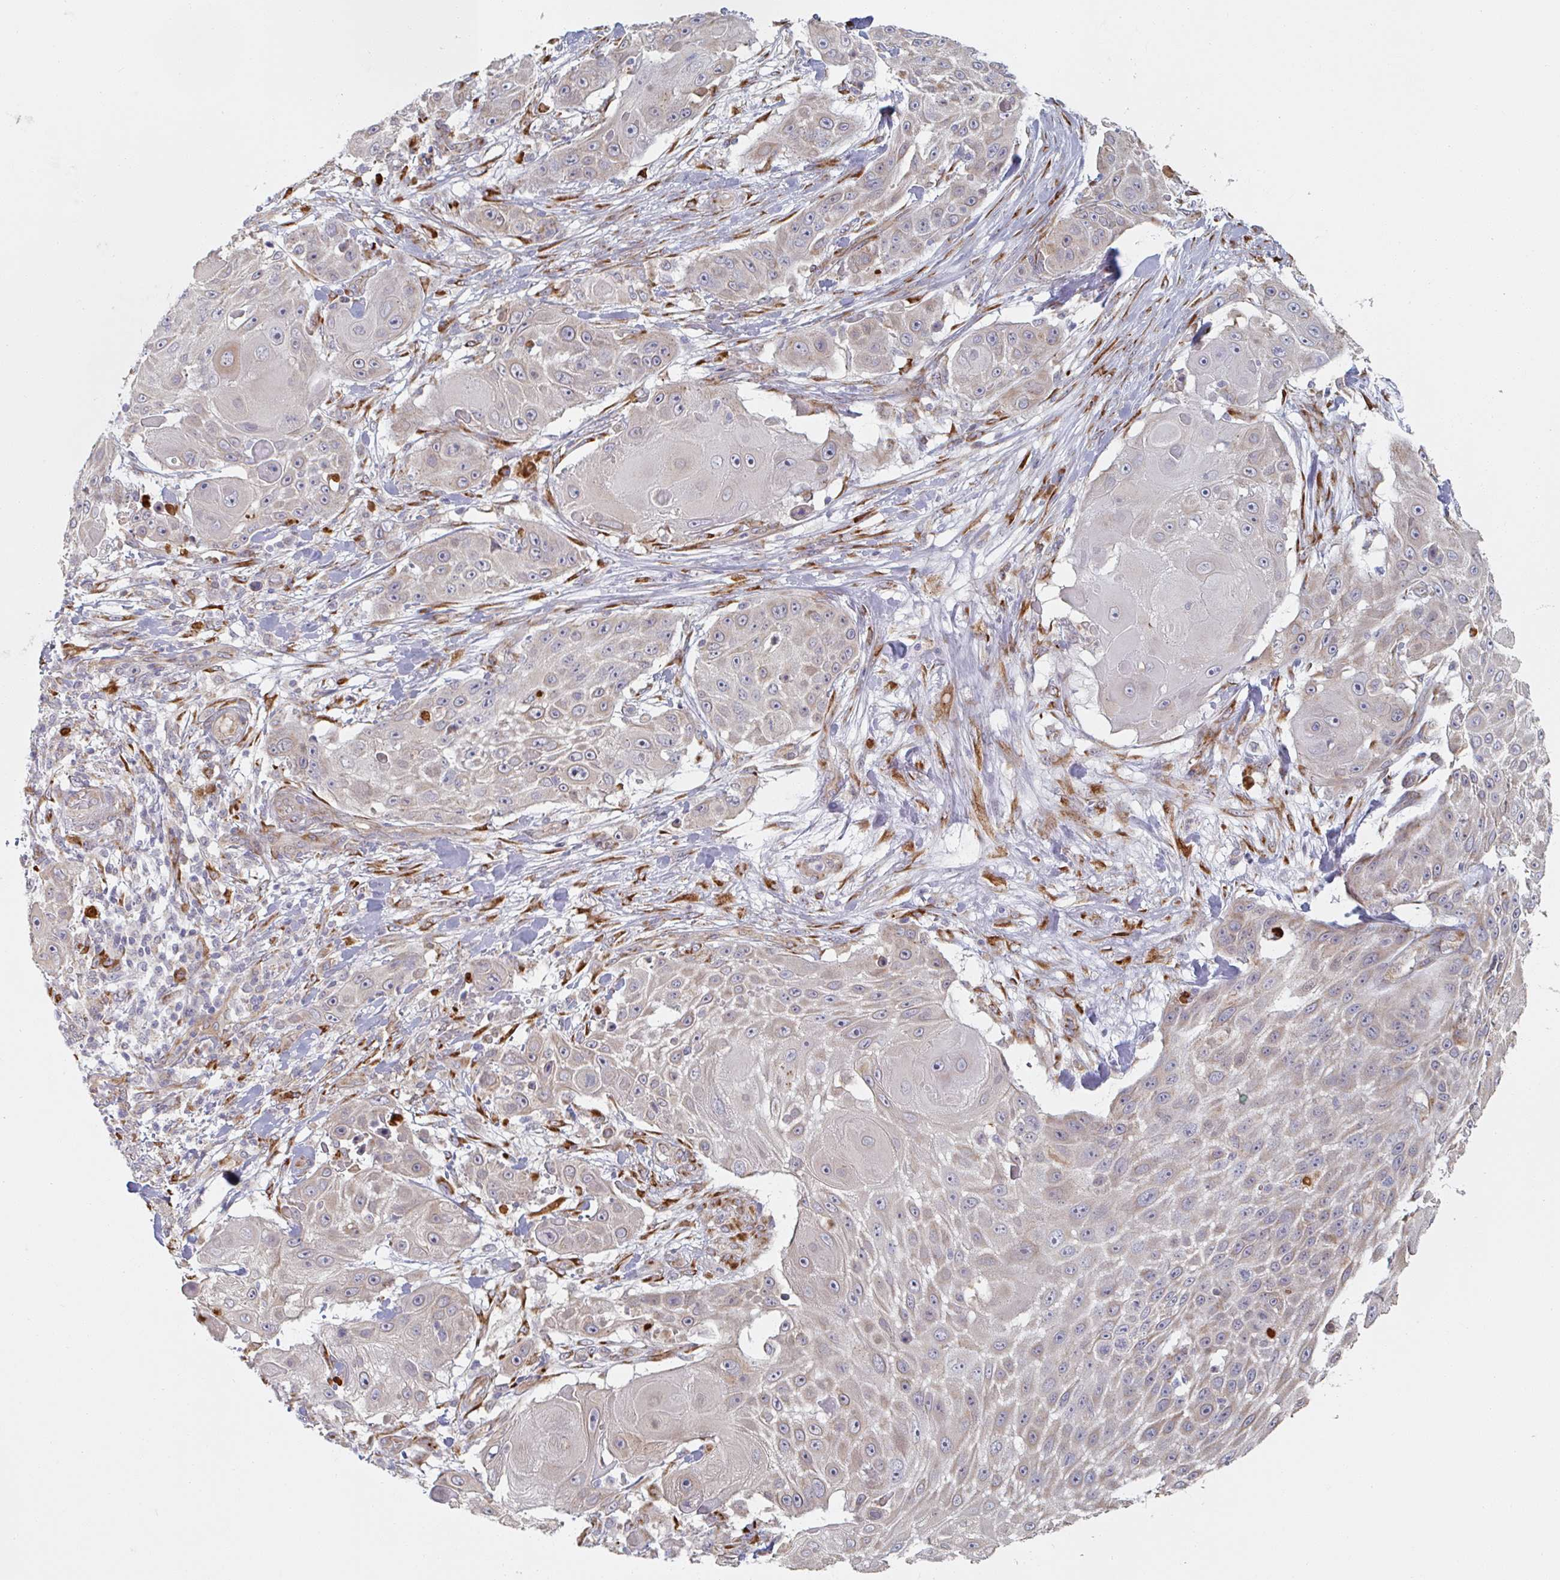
{"staining": {"intensity": "negative", "quantity": "none", "location": "none"}, "tissue": "skin cancer", "cell_type": "Tumor cells", "image_type": "cancer", "snomed": [{"axis": "morphology", "description": "Squamous cell carcinoma, NOS"}, {"axis": "topography", "description": "Skin"}], "caption": "Human skin cancer (squamous cell carcinoma) stained for a protein using immunohistochemistry (IHC) shows no expression in tumor cells.", "gene": "TRAPPC10", "patient": {"sex": "female", "age": 86}}